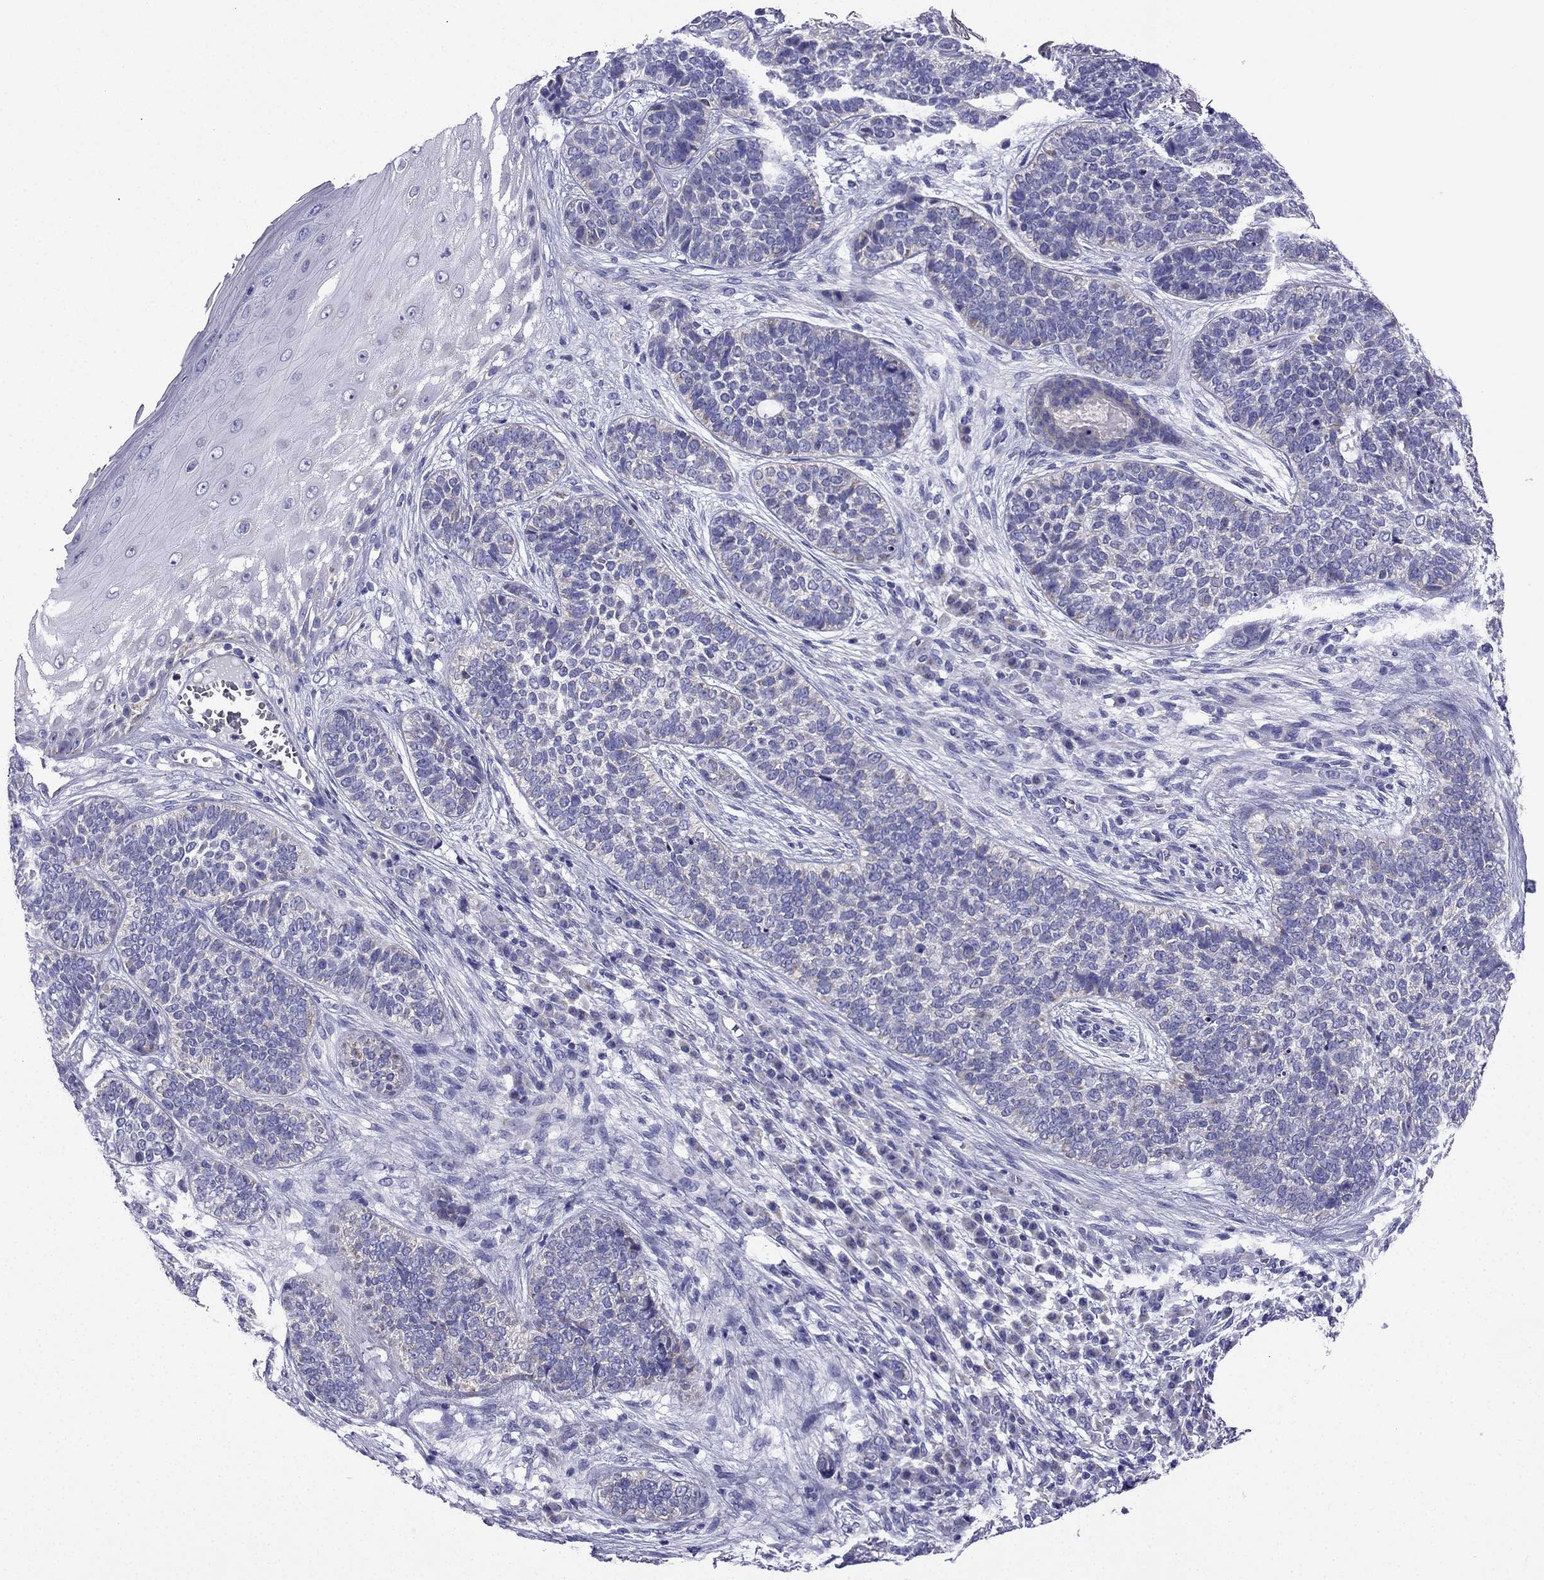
{"staining": {"intensity": "negative", "quantity": "none", "location": "none"}, "tissue": "skin cancer", "cell_type": "Tumor cells", "image_type": "cancer", "snomed": [{"axis": "morphology", "description": "Basal cell carcinoma"}, {"axis": "topography", "description": "Skin"}], "caption": "Immunohistochemistry (IHC) image of skin cancer stained for a protein (brown), which demonstrates no expression in tumor cells.", "gene": "KIF5A", "patient": {"sex": "female", "age": 69}}